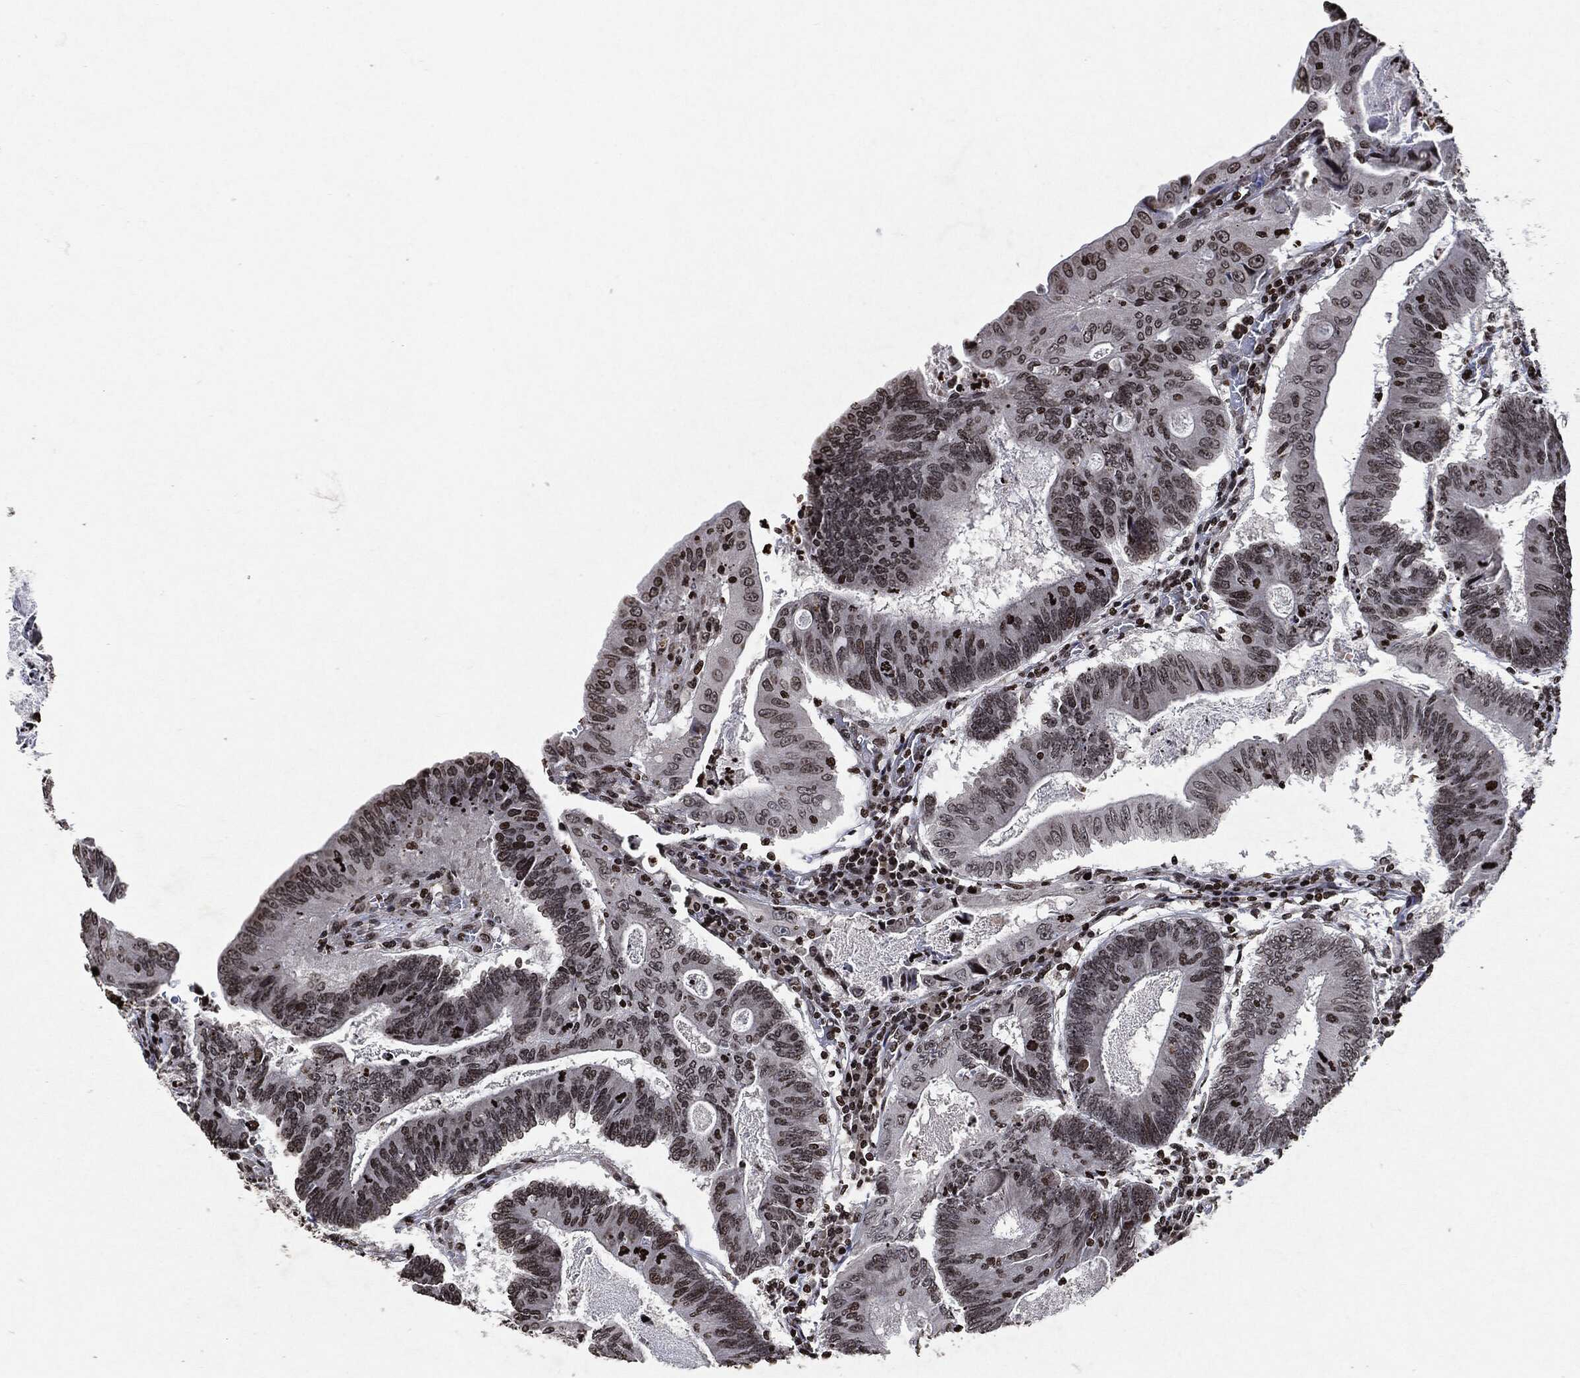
{"staining": {"intensity": "weak", "quantity": ">75%", "location": "nuclear"}, "tissue": "colorectal cancer", "cell_type": "Tumor cells", "image_type": "cancer", "snomed": [{"axis": "morphology", "description": "Adenocarcinoma, NOS"}, {"axis": "topography", "description": "Colon"}], "caption": "Immunohistochemistry staining of colorectal cancer (adenocarcinoma), which demonstrates low levels of weak nuclear staining in about >75% of tumor cells indicating weak nuclear protein staining. The staining was performed using DAB (brown) for protein detection and nuclei were counterstained in hematoxylin (blue).", "gene": "JUN", "patient": {"sex": "female", "age": 70}}